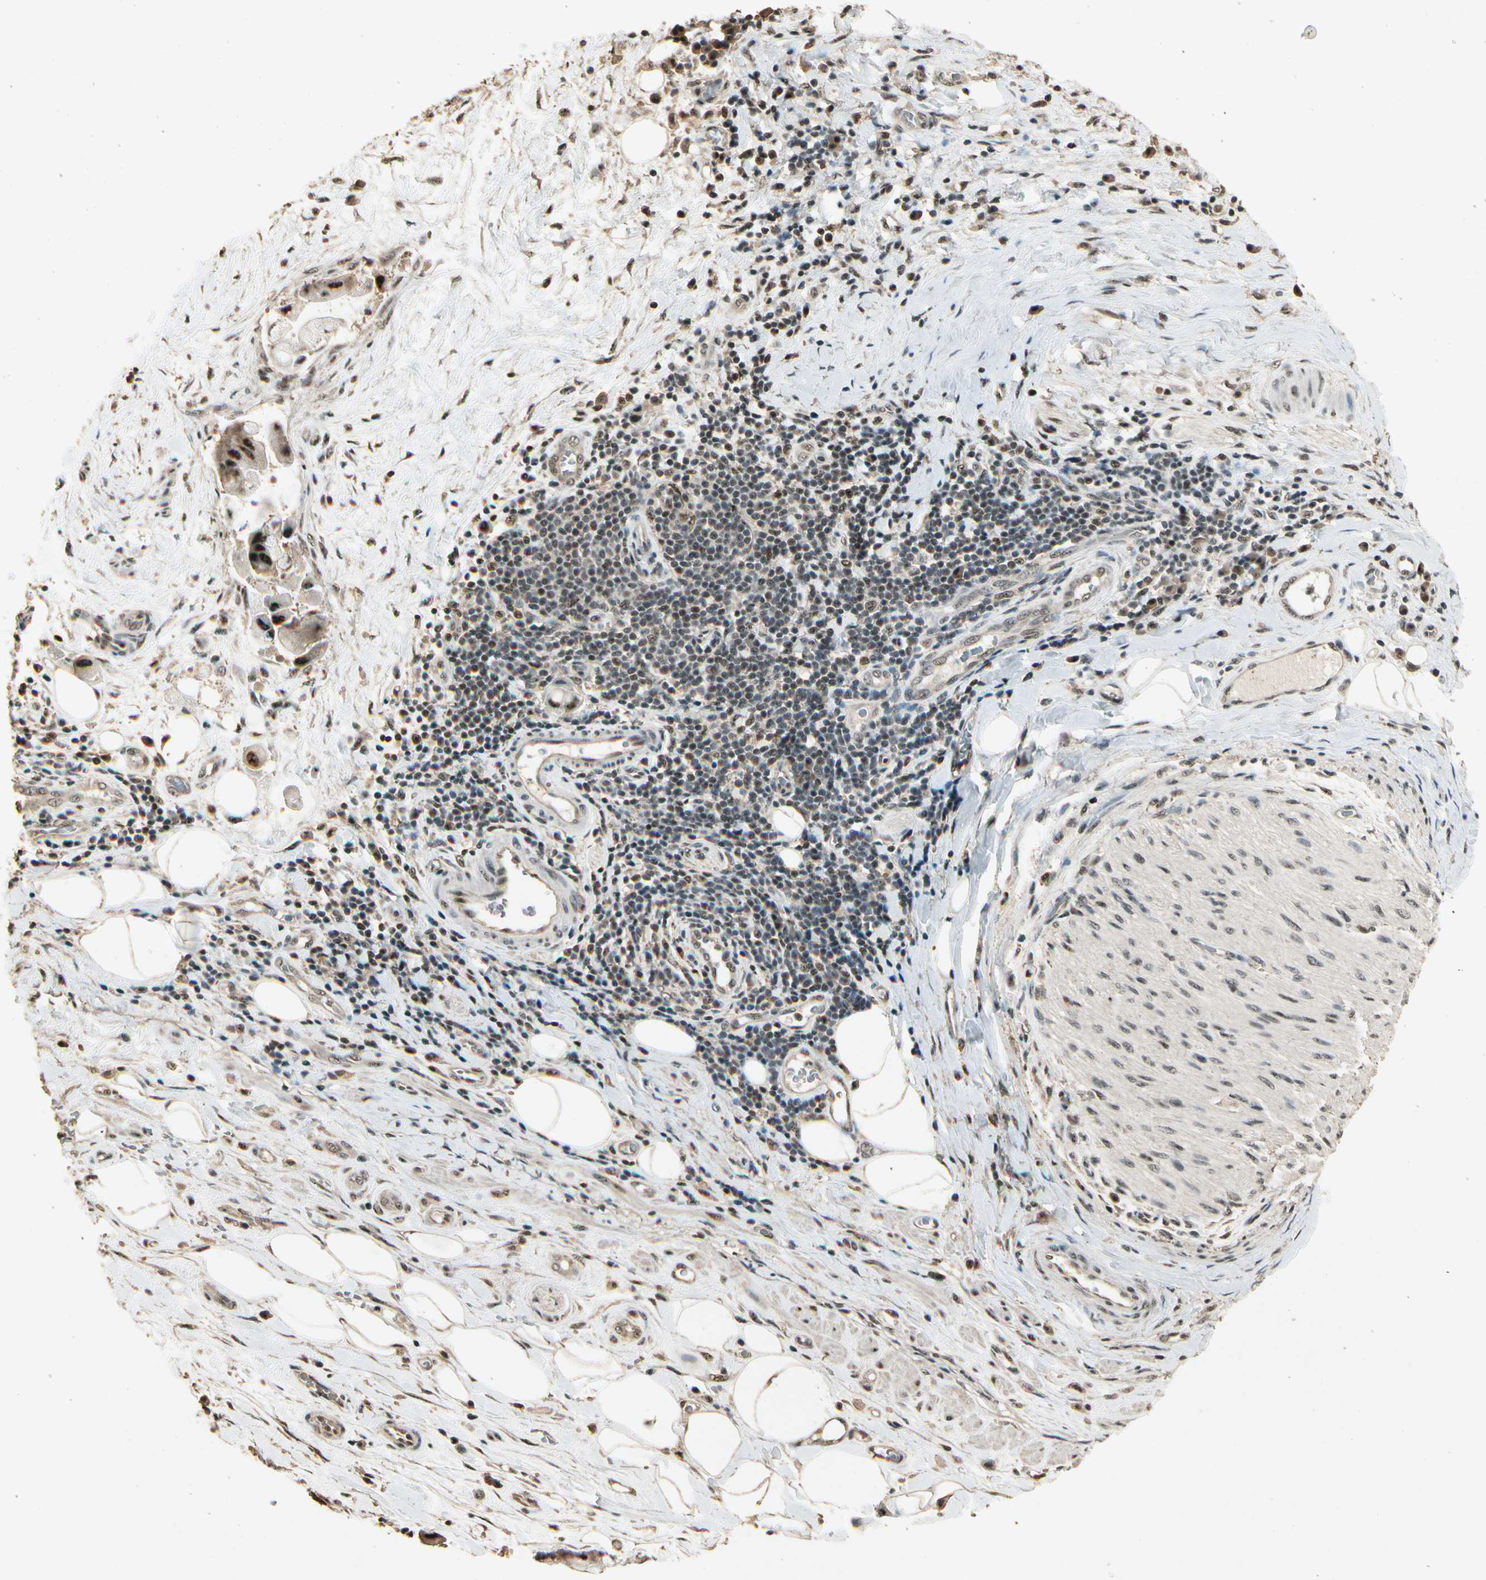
{"staining": {"intensity": "strong", "quantity": ">75%", "location": "nuclear"}, "tissue": "liver cancer", "cell_type": "Tumor cells", "image_type": "cancer", "snomed": [{"axis": "morphology", "description": "Normal tissue, NOS"}, {"axis": "morphology", "description": "Cholangiocarcinoma"}, {"axis": "topography", "description": "Liver"}, {"axis": "topography", "description": "Peripheral nerve tissue"}], "caption": "A brown stain labels strong nuclear staining of a protein in liver cholangiocarcinoma tumor cells.", "gene": "RBM25", "patient": {"sex": "male", "age": 50}}